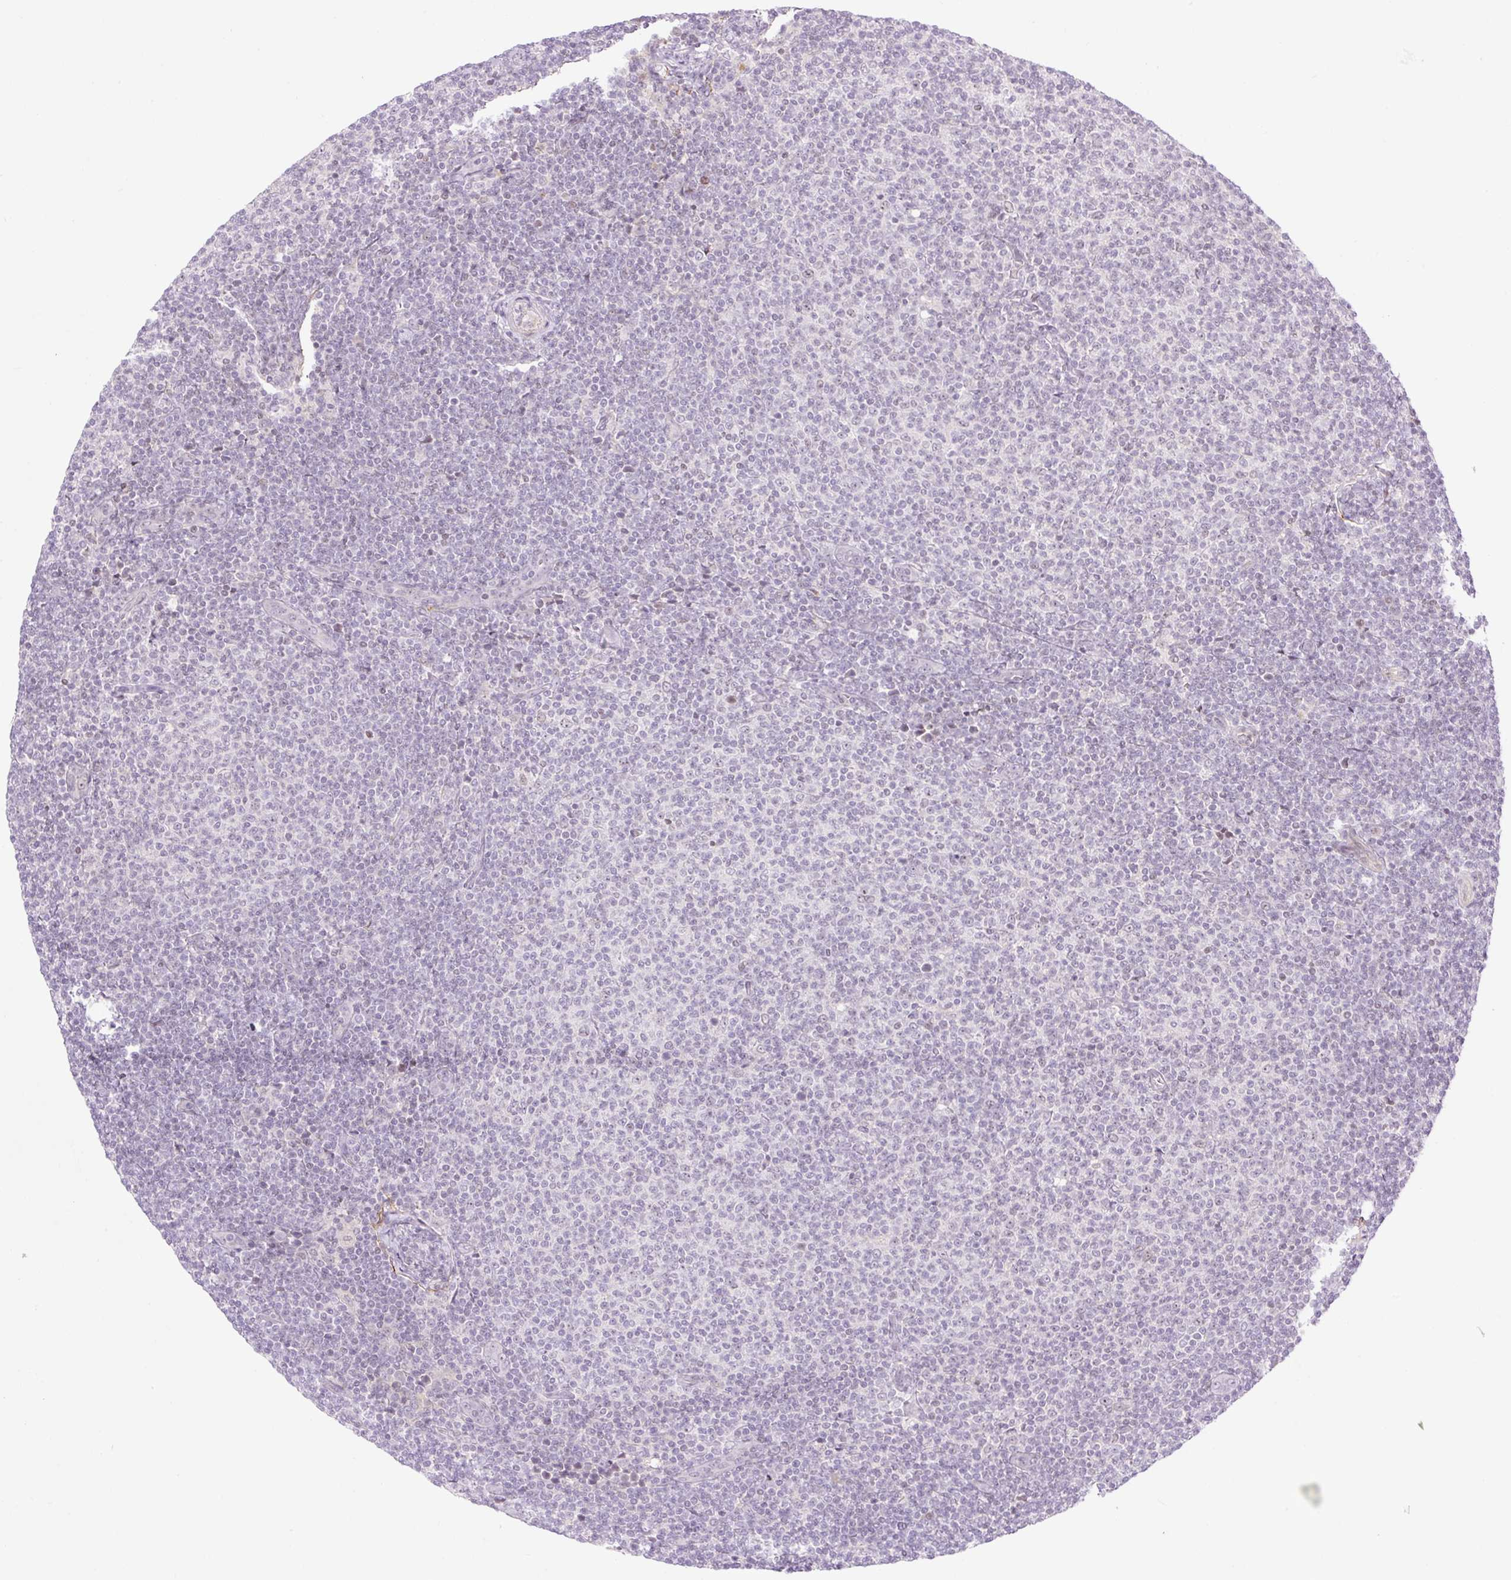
{"staining": {"intensity": "negative", "quantity": "none", "location": "none"}, "tissue": "lymphoma", "cell_type": "Tumor cells", "image_type": "cancer", "snomed": [{"axis": "morphology", "description": "Malignant lymphoma, non-Hodgkin's type, Low grade"}, {"axis": "topography", "description": "Lymph node"}], "caption": "Malignant lymphoma, non-Hodgkin's type (low-grade) was stained to show a protein in brown. There is no significant positivity in tumor cells.", "gene": "ZNF417", "patient": {"sex": "male", "age": 66}}